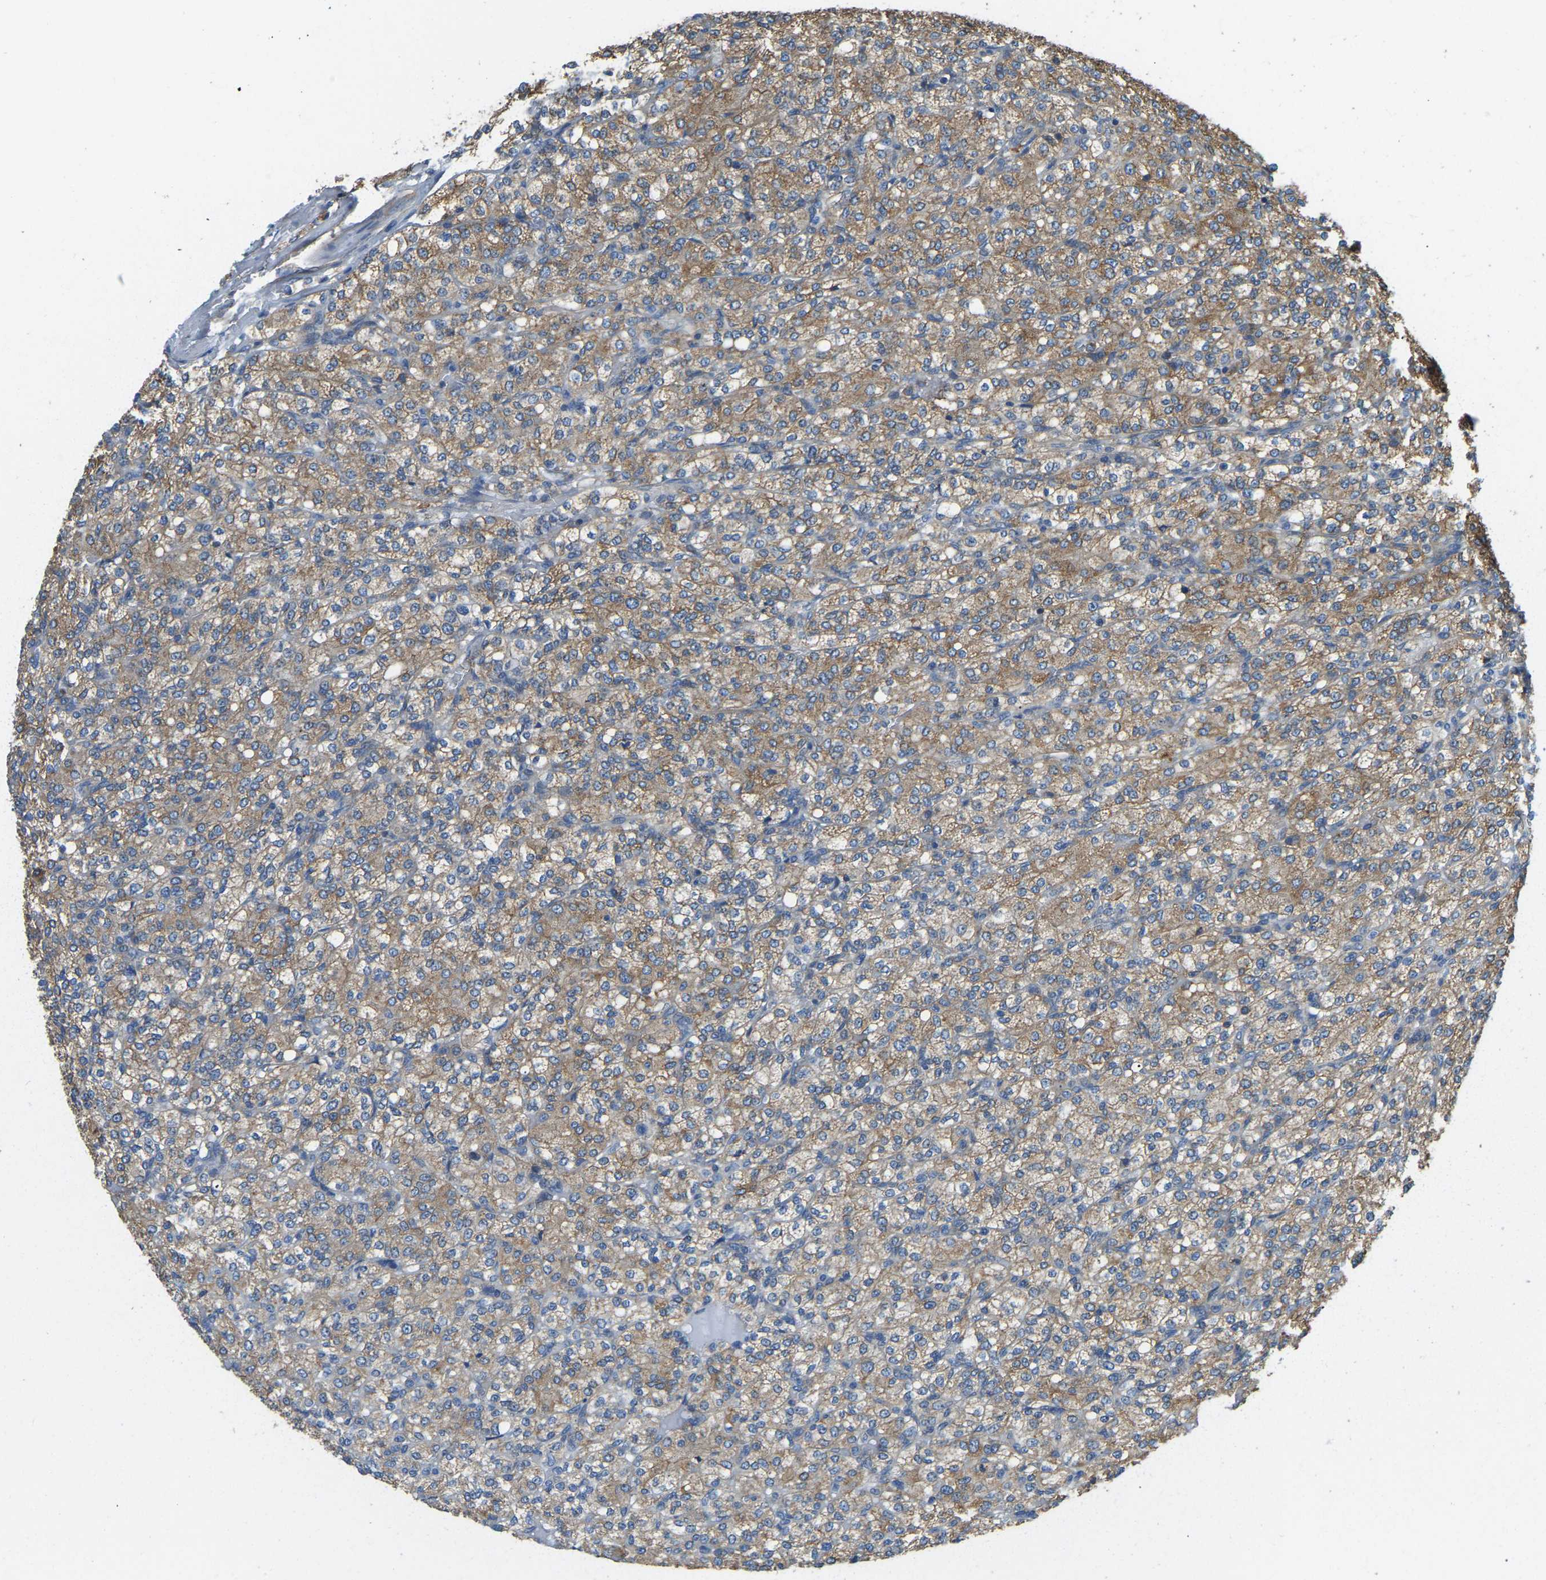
{"staining": {"intensity": "moderate", "quantity": ">75%", "location": "cytoplasmic/membranous"}, "tissue": "renal cancer", "cell_type": "Tumor cells", "image_type": "cancer", "snomed": [{"axis": "morphology", "description": "Adenocarcinoma, NOS"}, {"axis": "topography", "description": "Kidney"}], "caption": "IHC photomicrograph of human adenocarcinoma (renal) stained for a protein (brown), which displays medium levels of moderate cytoplasmic/membranous staining in approximately >75% of tumor cells.", "gene": "AHNAK", "patient": {"sex": "male", "age": 77}}